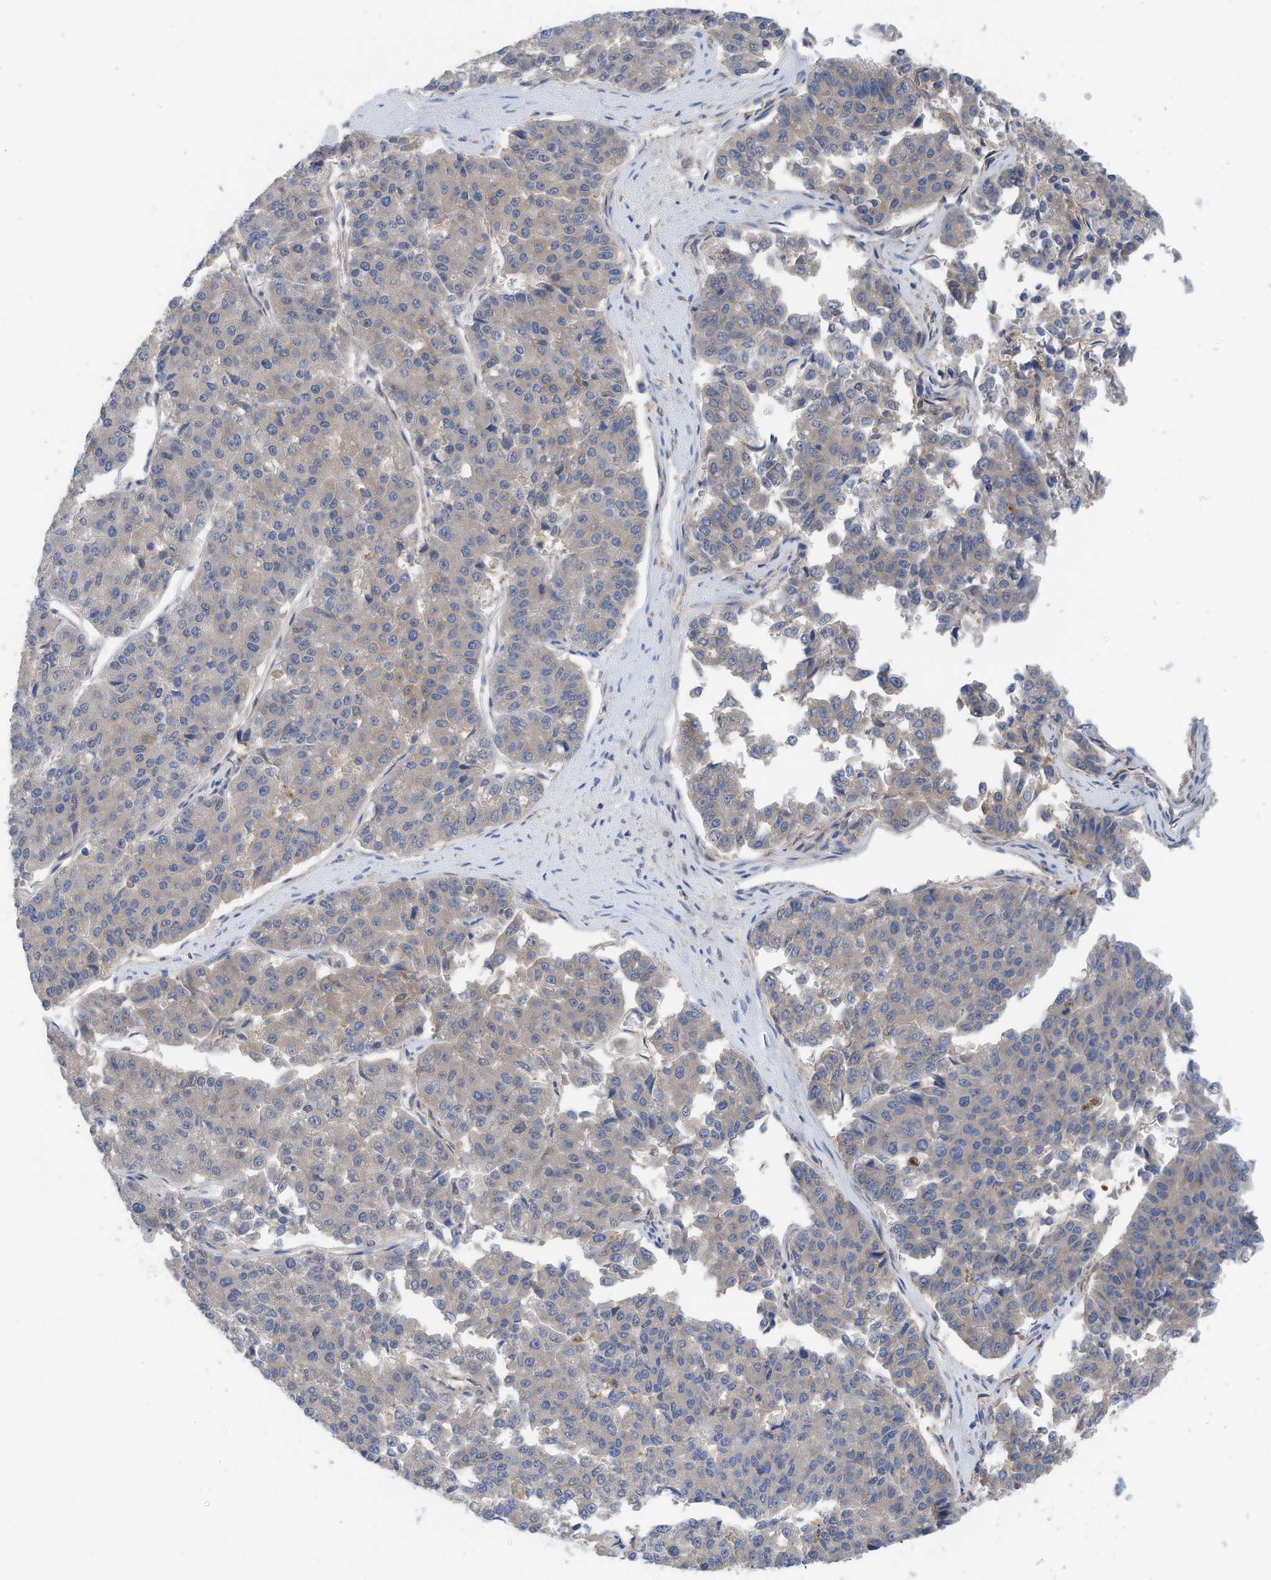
{"staining": {"intensity": "negative", "quantity": "none", "location": "none"}, "tissue": "pancreatic cancer", "cell_type": "Tumor cells", "image_type": "cancer", "snomed": [{"axis": "morphology", "description": "Adenocarcinoma, NOS"}, {"axis": "topography", "description": "Pancreas"}], "caption": "Tumor cells show no significant positivity in pancreatic cancer (adenocarcinoma).", "gene": "SLC5A11", "patient": {"sex": "male", "age": 50}}